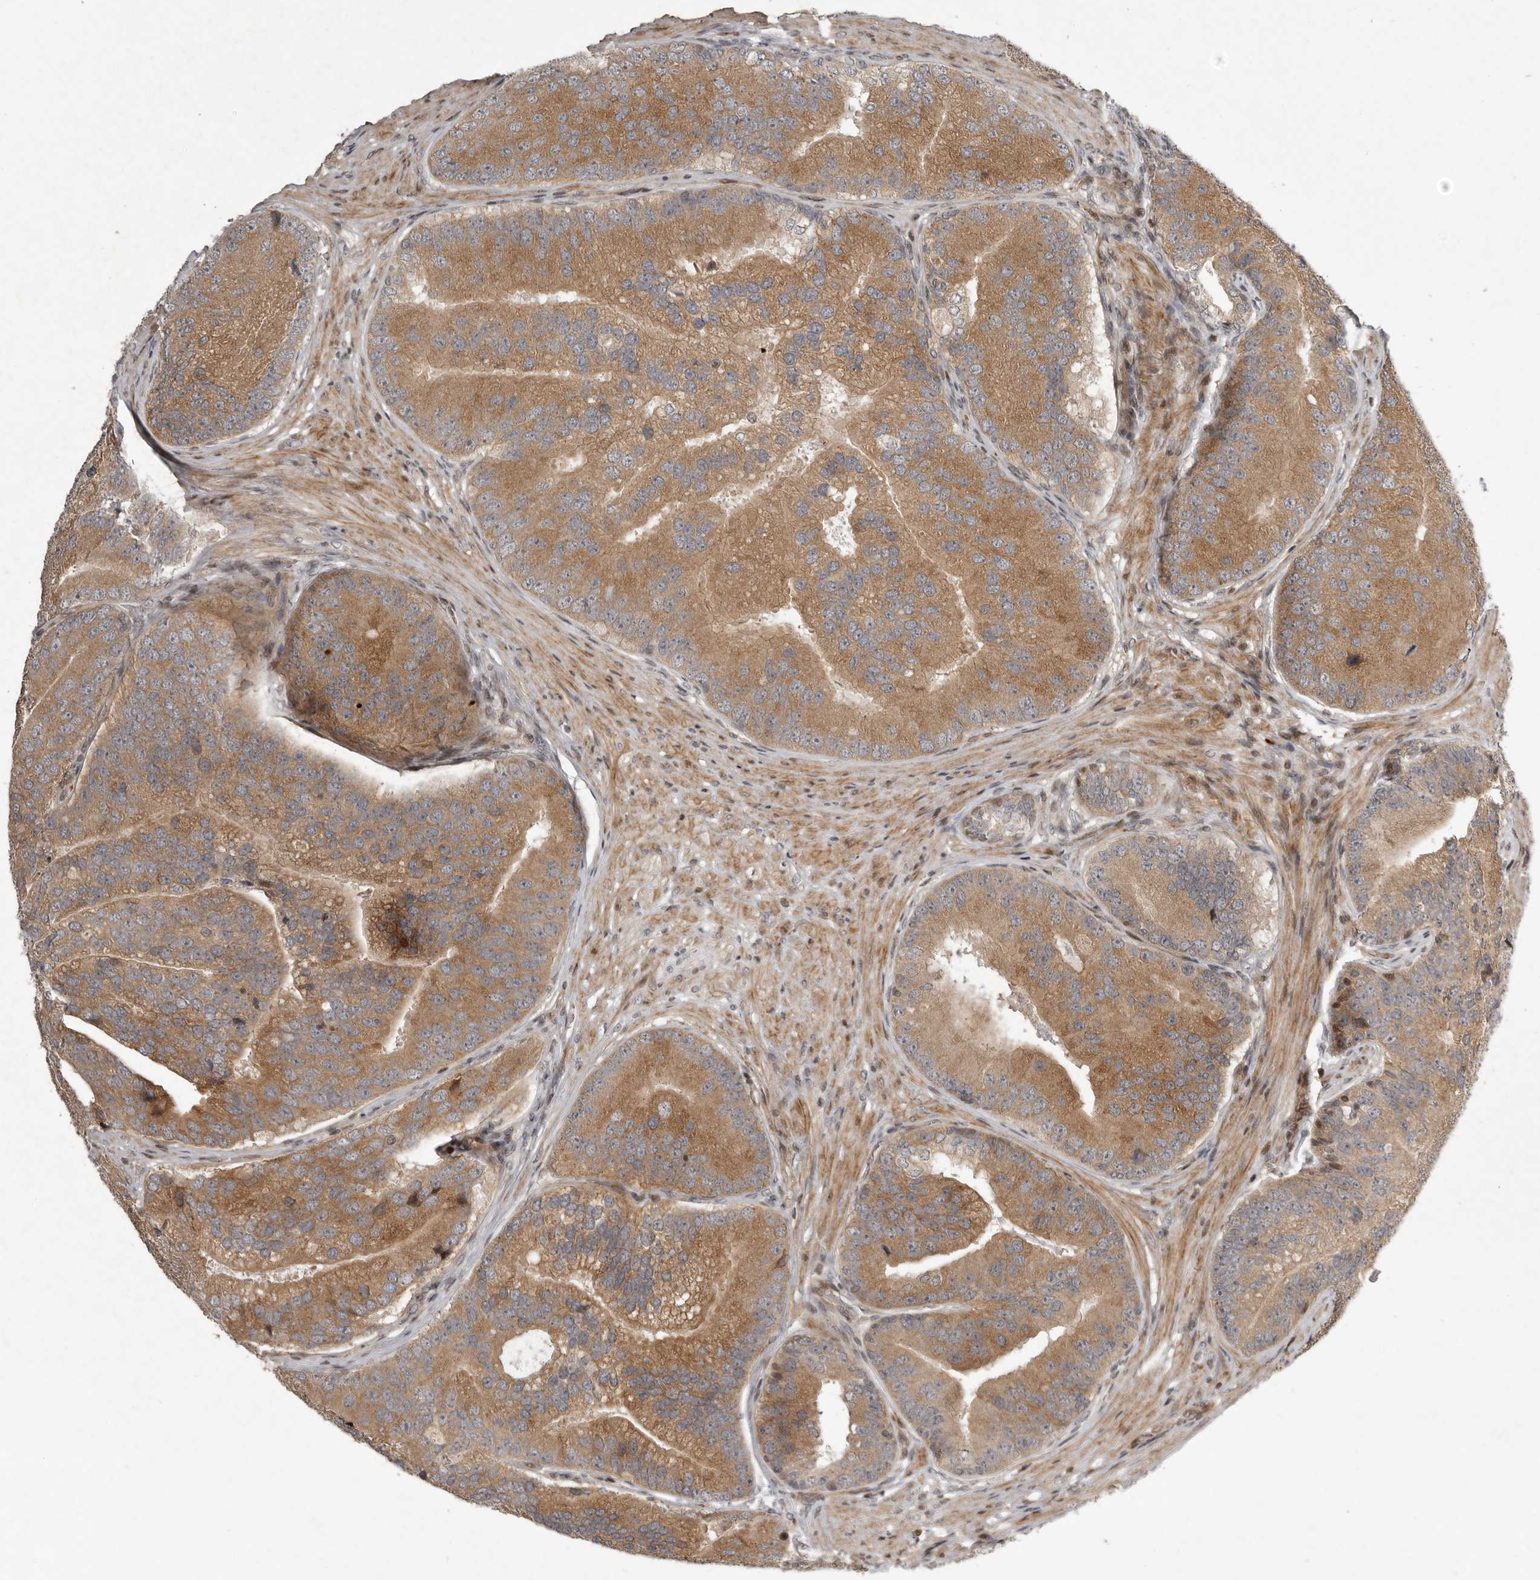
{"staining": {"intensity": "moderate", "quantity": ">75%", "location": "cytoplasmic/membranous"}, "tissue": "prostate cancer", "cell_type": "Tumor cells", "image_type": "cancer", "snomed": [{"axis": "morphology", "description": "Adenocarcinoma, High grade"}, {"axis": "topography", "description": "Prostate"}], "caption": "Protein staining shows moderate cytoplasmic/membranous positivity in approximately >75% of tumor cells in prostate high-grade adenocarcinoma.", "gene": "RABIF", "patient": {"sex": "male", "age": 70}}